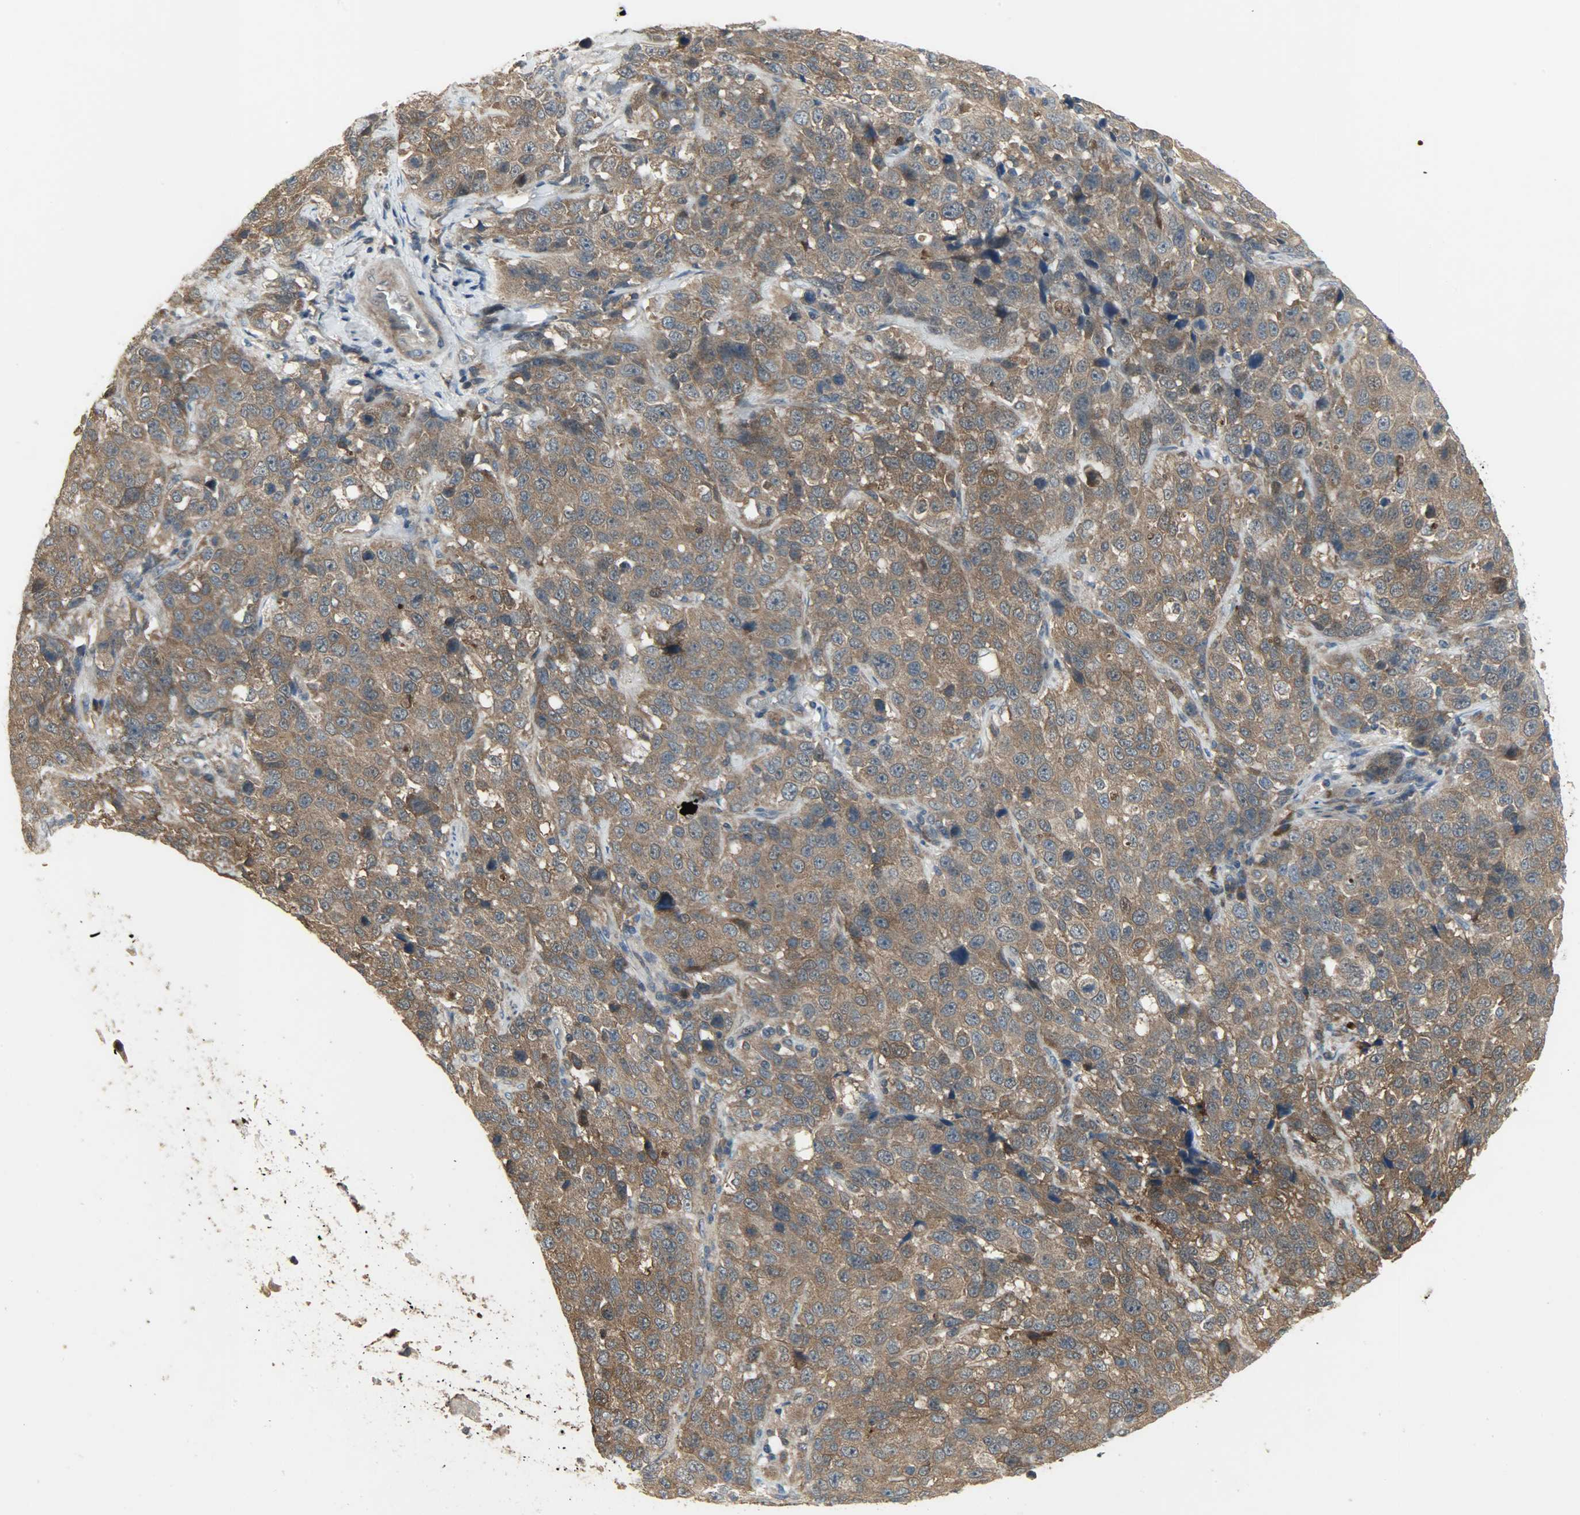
{"staining": {"intensity": "strong", "quantity": ">75%", "location": "cytoplasmic/membranous"}, "tissue": "stomach cancer", "cell_type": "Tumor cells", "image_type": "cancer", "snomed": [{"axis": "morphology", "description": "Normal tissue, NOS"}, {"axis": "morphology", "description": "Adenocarcinoma, NOS"}, {"axis": "topography", "description": "Stomach"}], "caption": "The image shows immunohistochemical staining of stomach adenocarcinoma. There is strong cytoplasmic/membranous staining is identified in about >75% of tumor cells. The staining was performed using DAB (3,3'-diaminobenzidine) to visualize the protein expression in brown, while the nuclei were stained in blue with hematoxylin (Magnification: 20x).", "gene": "AMT", "patient": {"sex": "male", "age": 48}}